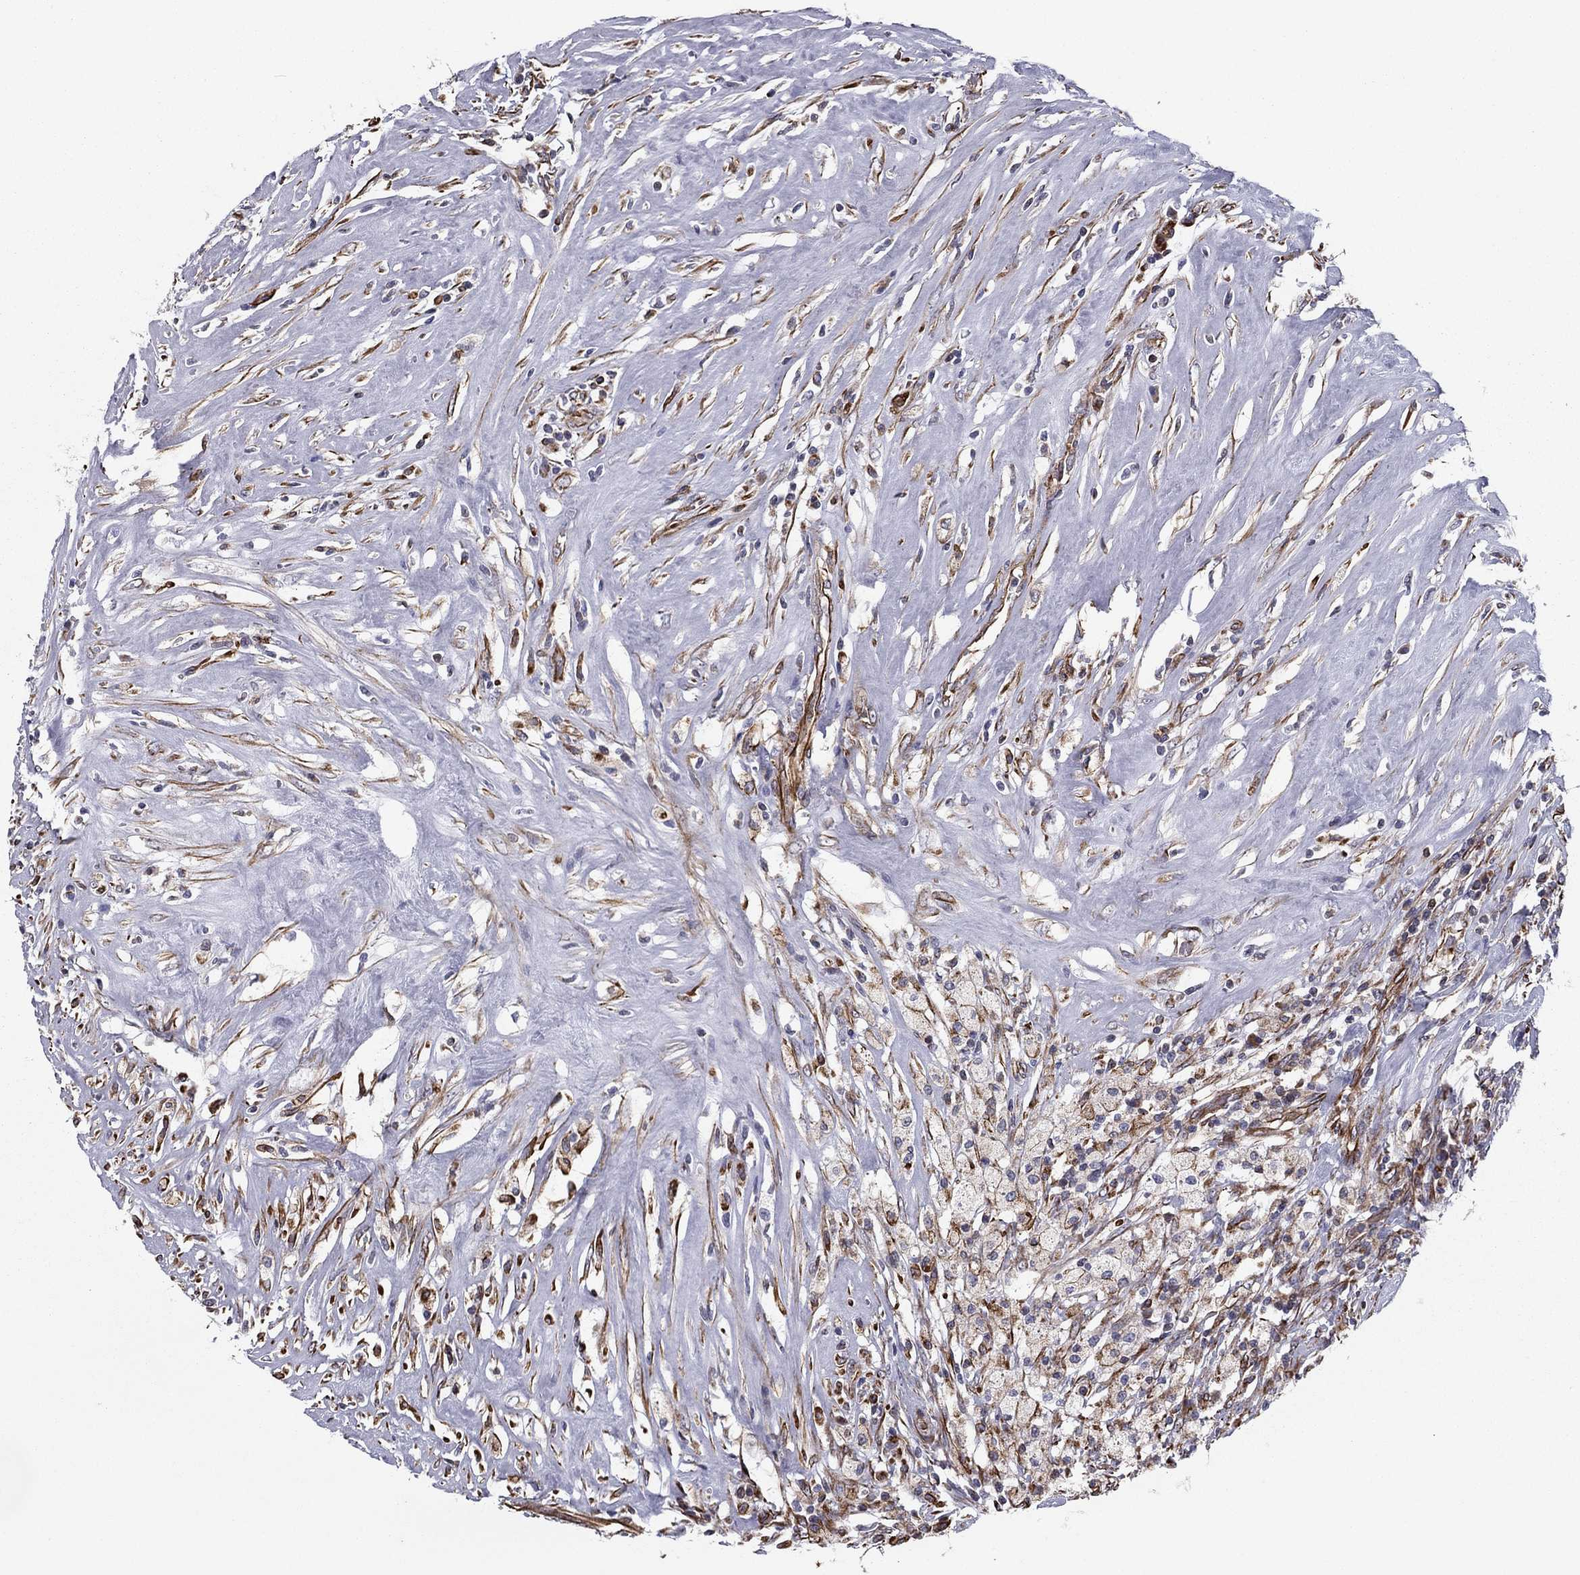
{"staining": {"intensity": "weak", "quantity": "<25%", "location": "cytoplasmic/membranous"}, "tissue": "testis cancer", "cell_type": "Tumor cells", "image_type": "cancer", "snomed": [{"axis": "morphology", "description": "Necrosis, NOS"}, {"axis": "morphology", "description": "Carcinoma, Embryonal, NOS"}, {"axis": "topography", "description": "Testis"}], "caption": "IHC image of neoplastic tissue: human testis embryonal carcinoma stained with DAB reveals no significant protein positivity in tumor cells.", "gene": "CLSTN1", "patient": {"sex": "male", "age": 19}}